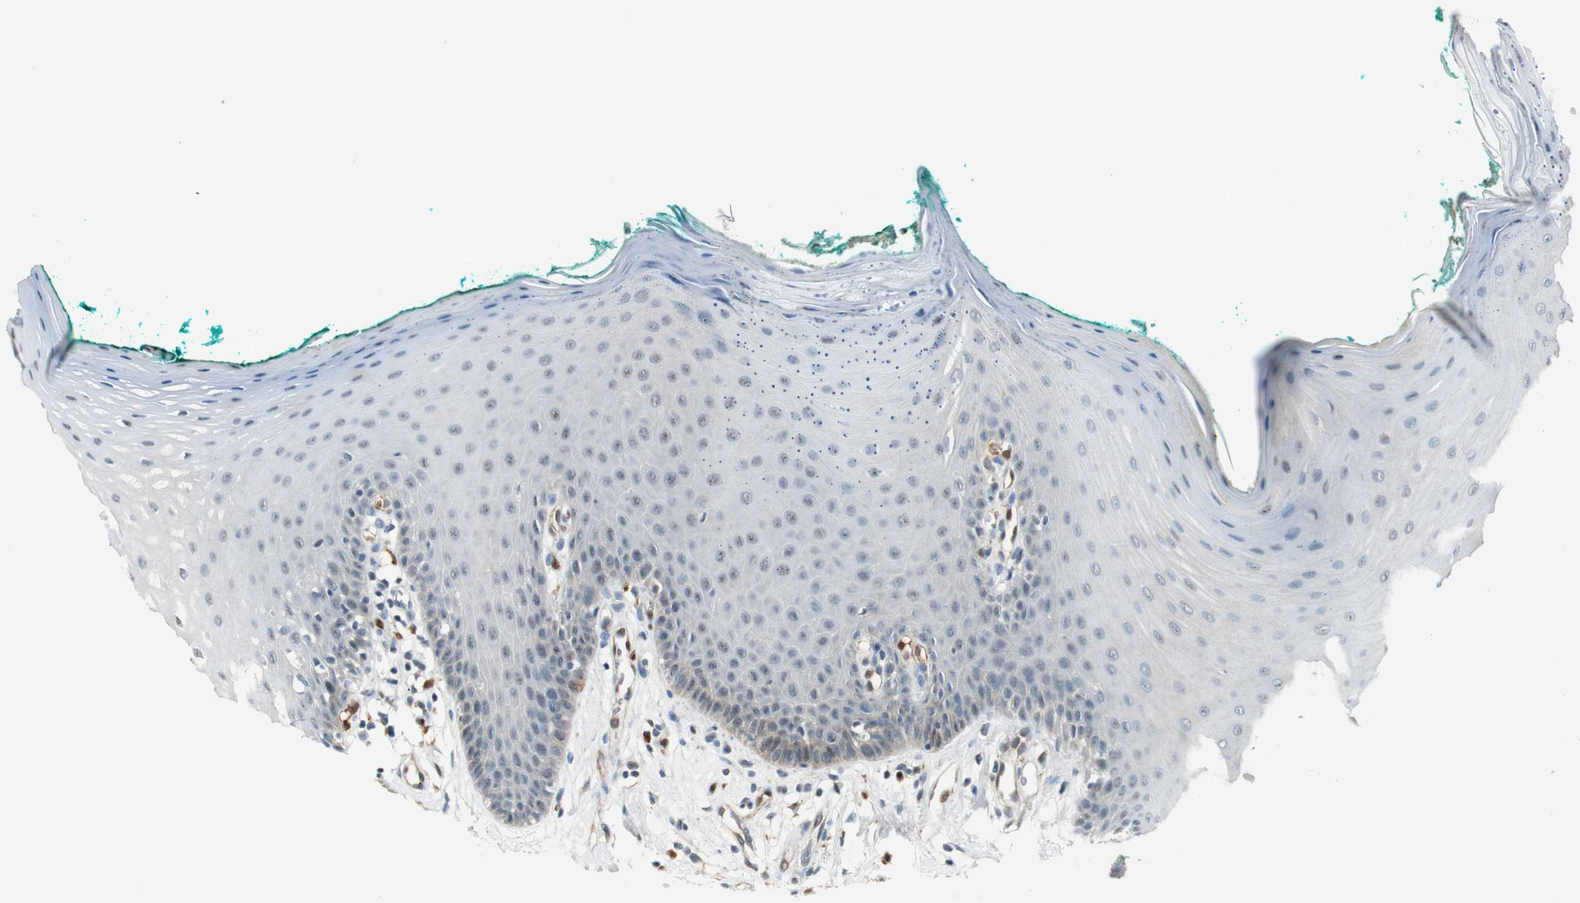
{"staining": {"intensity": "weak", "quantity": "25%-75%", "location": "nuclear"}, "tissue": "oral mucosa", "cell_type": "Squamous epithelial cells", "image_type": "normal", "snomed": [{"axis": "morphology", "description": "Normal tissue, NOS"}, {"axis": "topography", "description": "Skeletal muscle"}, {"axis": "topography", "description": "Oral tissue"}], "caption": "A low amount of weak nuclear staining is appreciated in about 25%-75% of squamous epithelial cells in benign oral mucosa.", "gene": "LXN", "patient": {"sex": "male", "age": 58}}